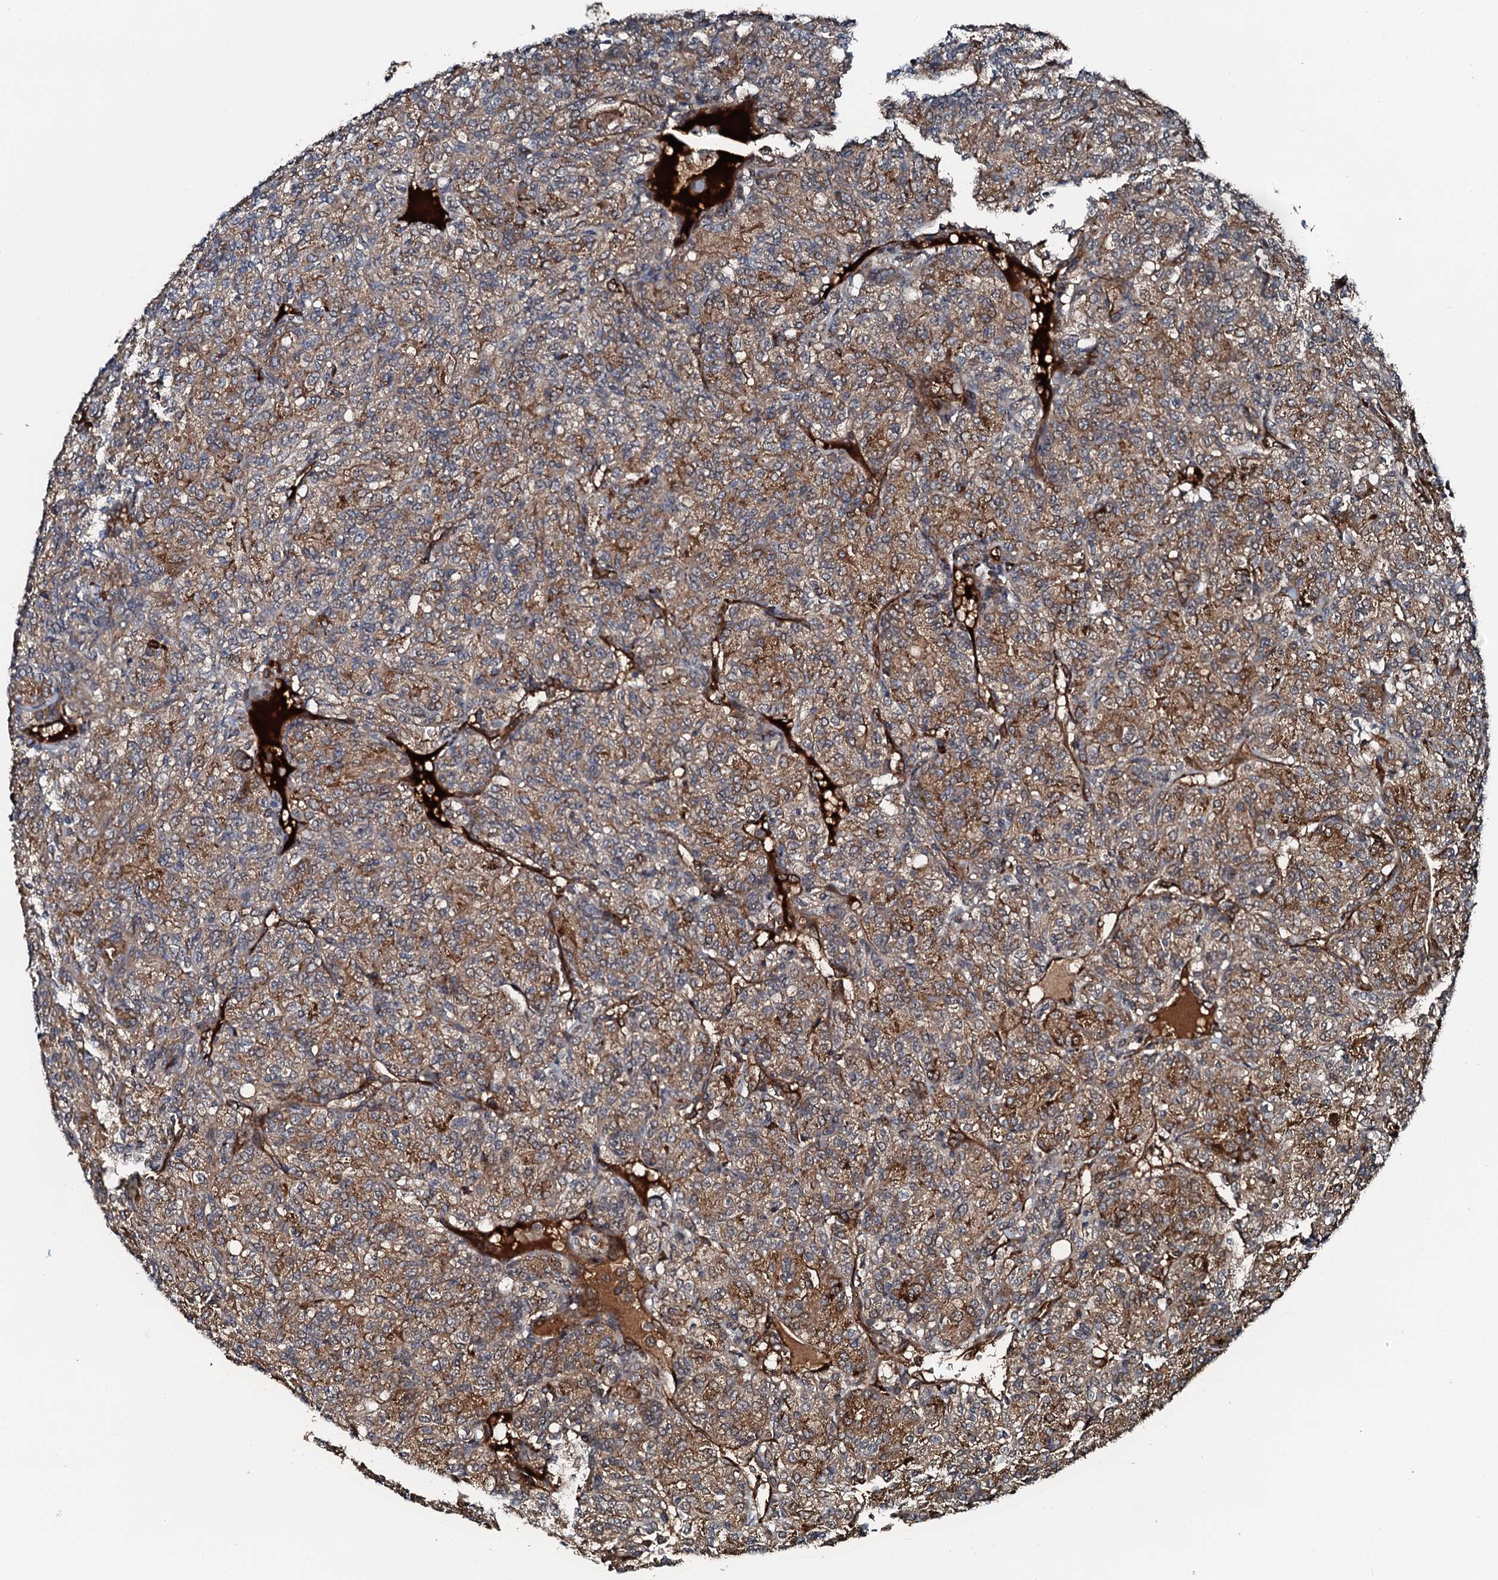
{"staining": {"intensity": "moderate", "quantity": ">75%", "location": "cytoplasmic/membranous"}, "tissue": "renal cancer", "cell_type": "Tumor cells", "image_type": "cancer", "snomed": [{"axis": "morphology", "description": "Adenocarcinoma, NOS"}, {"axis": "topography", "description": "Kidney"}], "caption": "A brown stain shows moderate cytoplasmic/membranous expression of a protein in human renal adenocarcinoma tumor cells.", "gene": "FLYWCH1", "patient": {"sex": "male", "age": 77}}